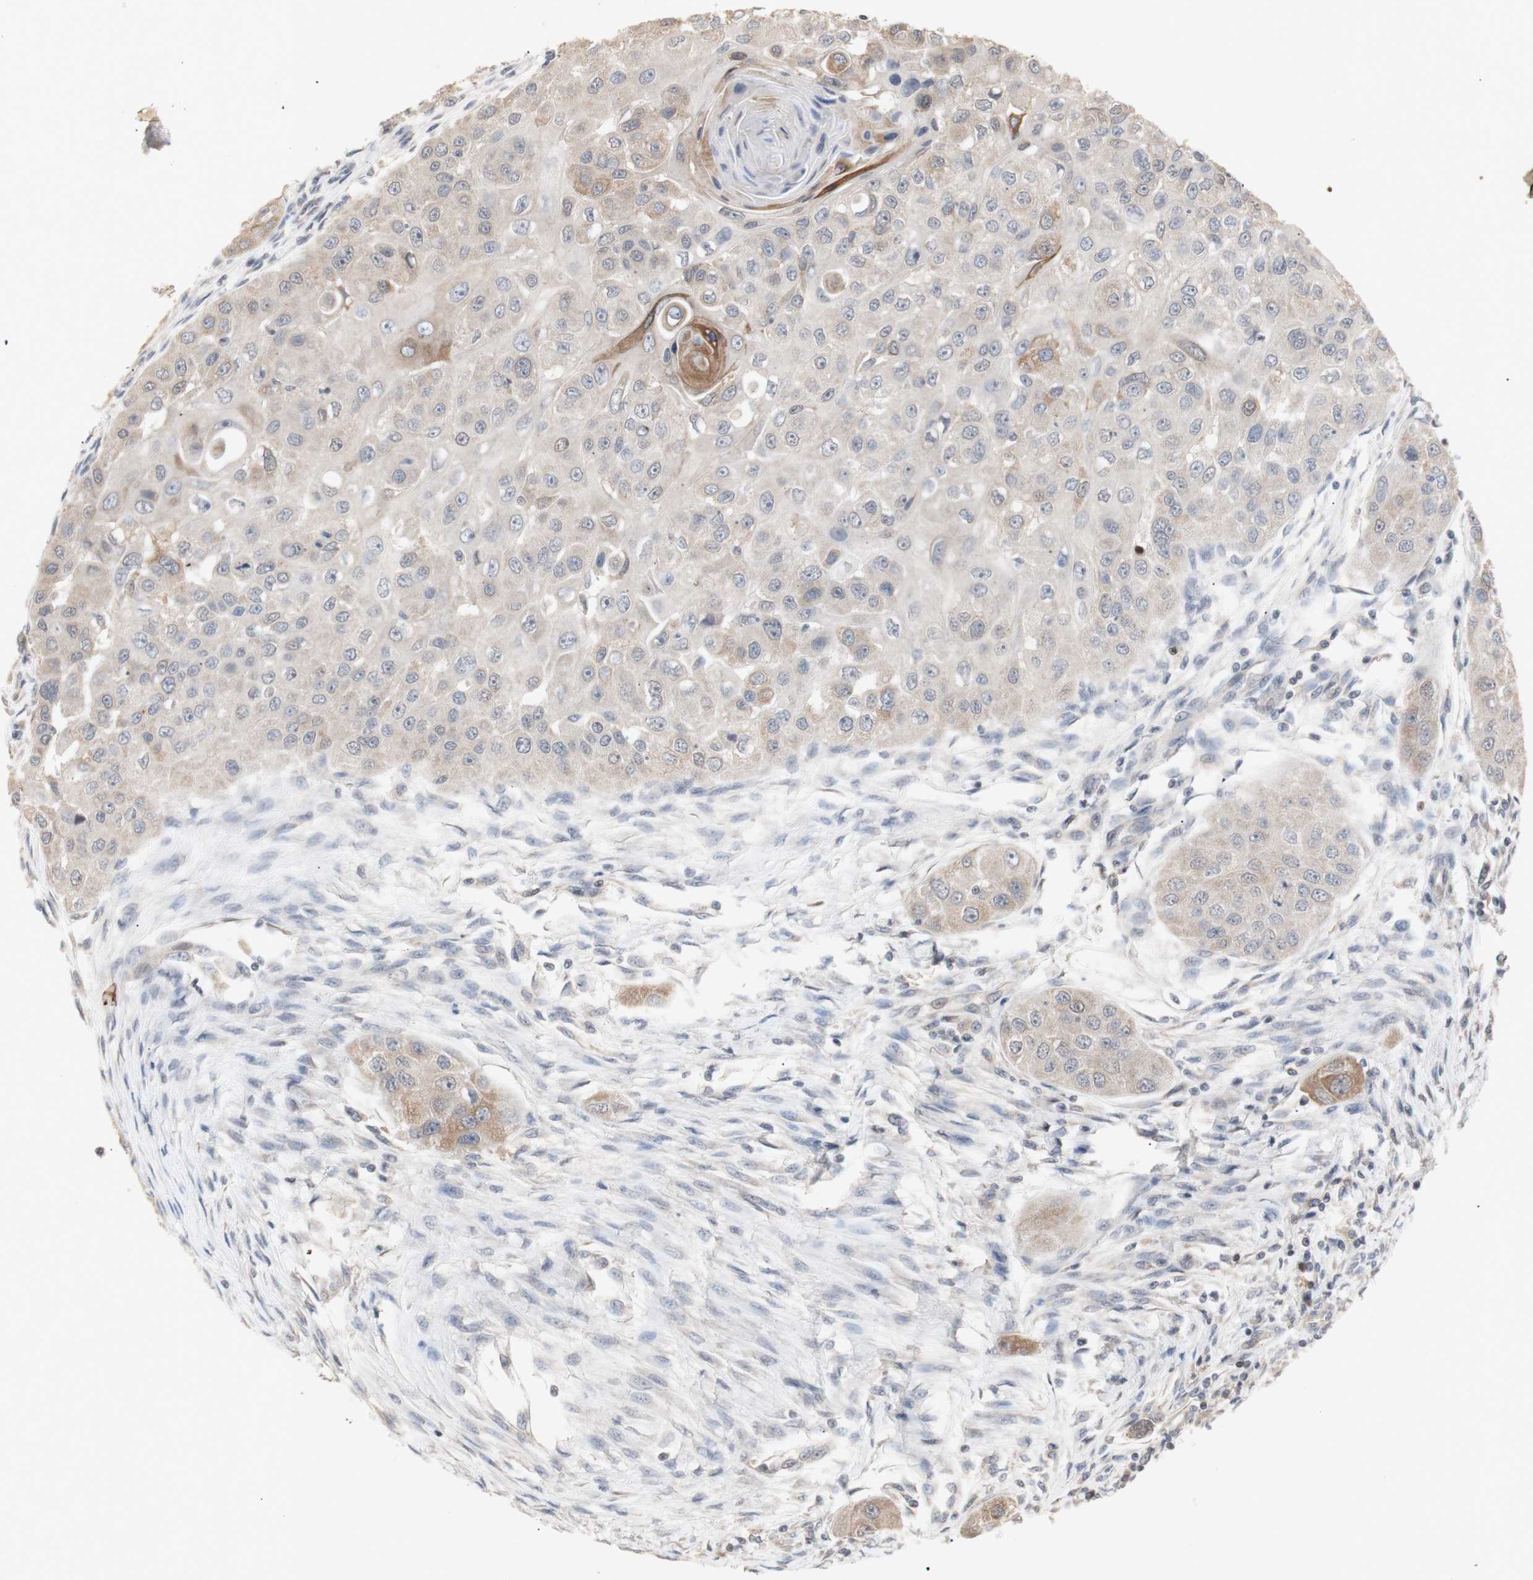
{"staining": {"intensity": "weak", "quantity": ">75%", "location": "cytoplasmic/membranous"}, "tissue": "head and neck cancer", "cell_type": "Tumor cells", "image_type": "cancer", "snomed": [{"axis": "morphology", "description": "Normal tissue, NOS"}, {"axis": "morphology", "description": "Squamous cell carcinoma, NOS"}, {"axis": "topography", "description": "Skeletal muscle"}, {"axis": "topography", "description": "Head-Neck"}], "caption": "Head and neck cancer stained for a protein (brown) demonstrates weak cytoplasmic/membranous positive staining in approximately >75% of tumor cells.", "gene": "FOSB", "patient": {"sex": "male", "age": 51}}